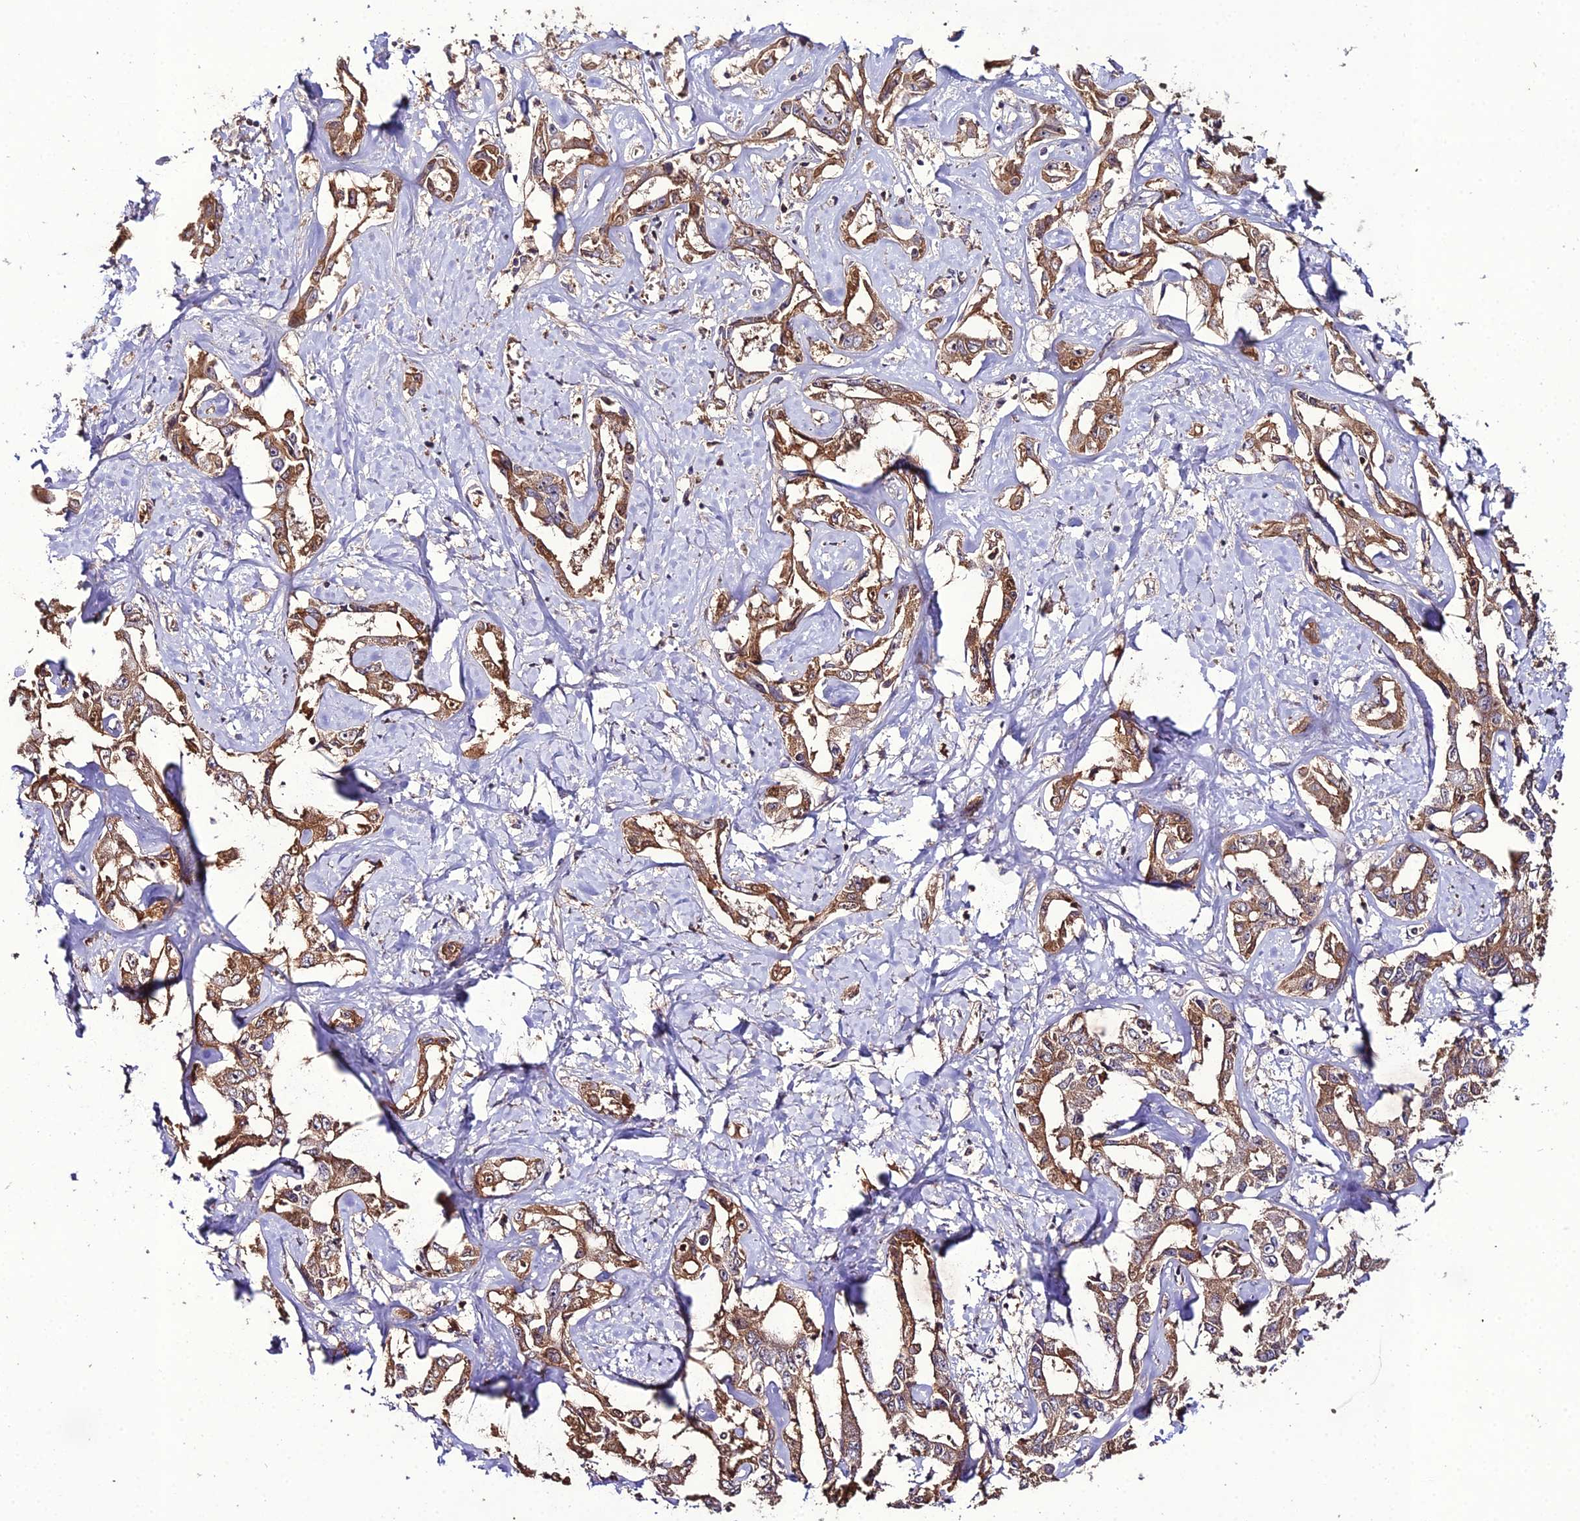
{"staining": {"intensity": "weak", "quantity": ">75%", "location": "cytoplasmic/membranous"}, "tissue": "liver cancer", "cell_type": "Tumor cells", "image_type": "cancer", "snomed": [{"axis": "morphology", "description": "Cholangiocarcinoma"}, {"axis": "topography", "description": "Liver"}], "caption": "Liver cancer stained with a brown dye displays weak cytoplasmic/membranous positive positivity in approximately >75% of tumor cells.", "gene": "KCTD16", "patient": {"sex": "male", "age": 59}}